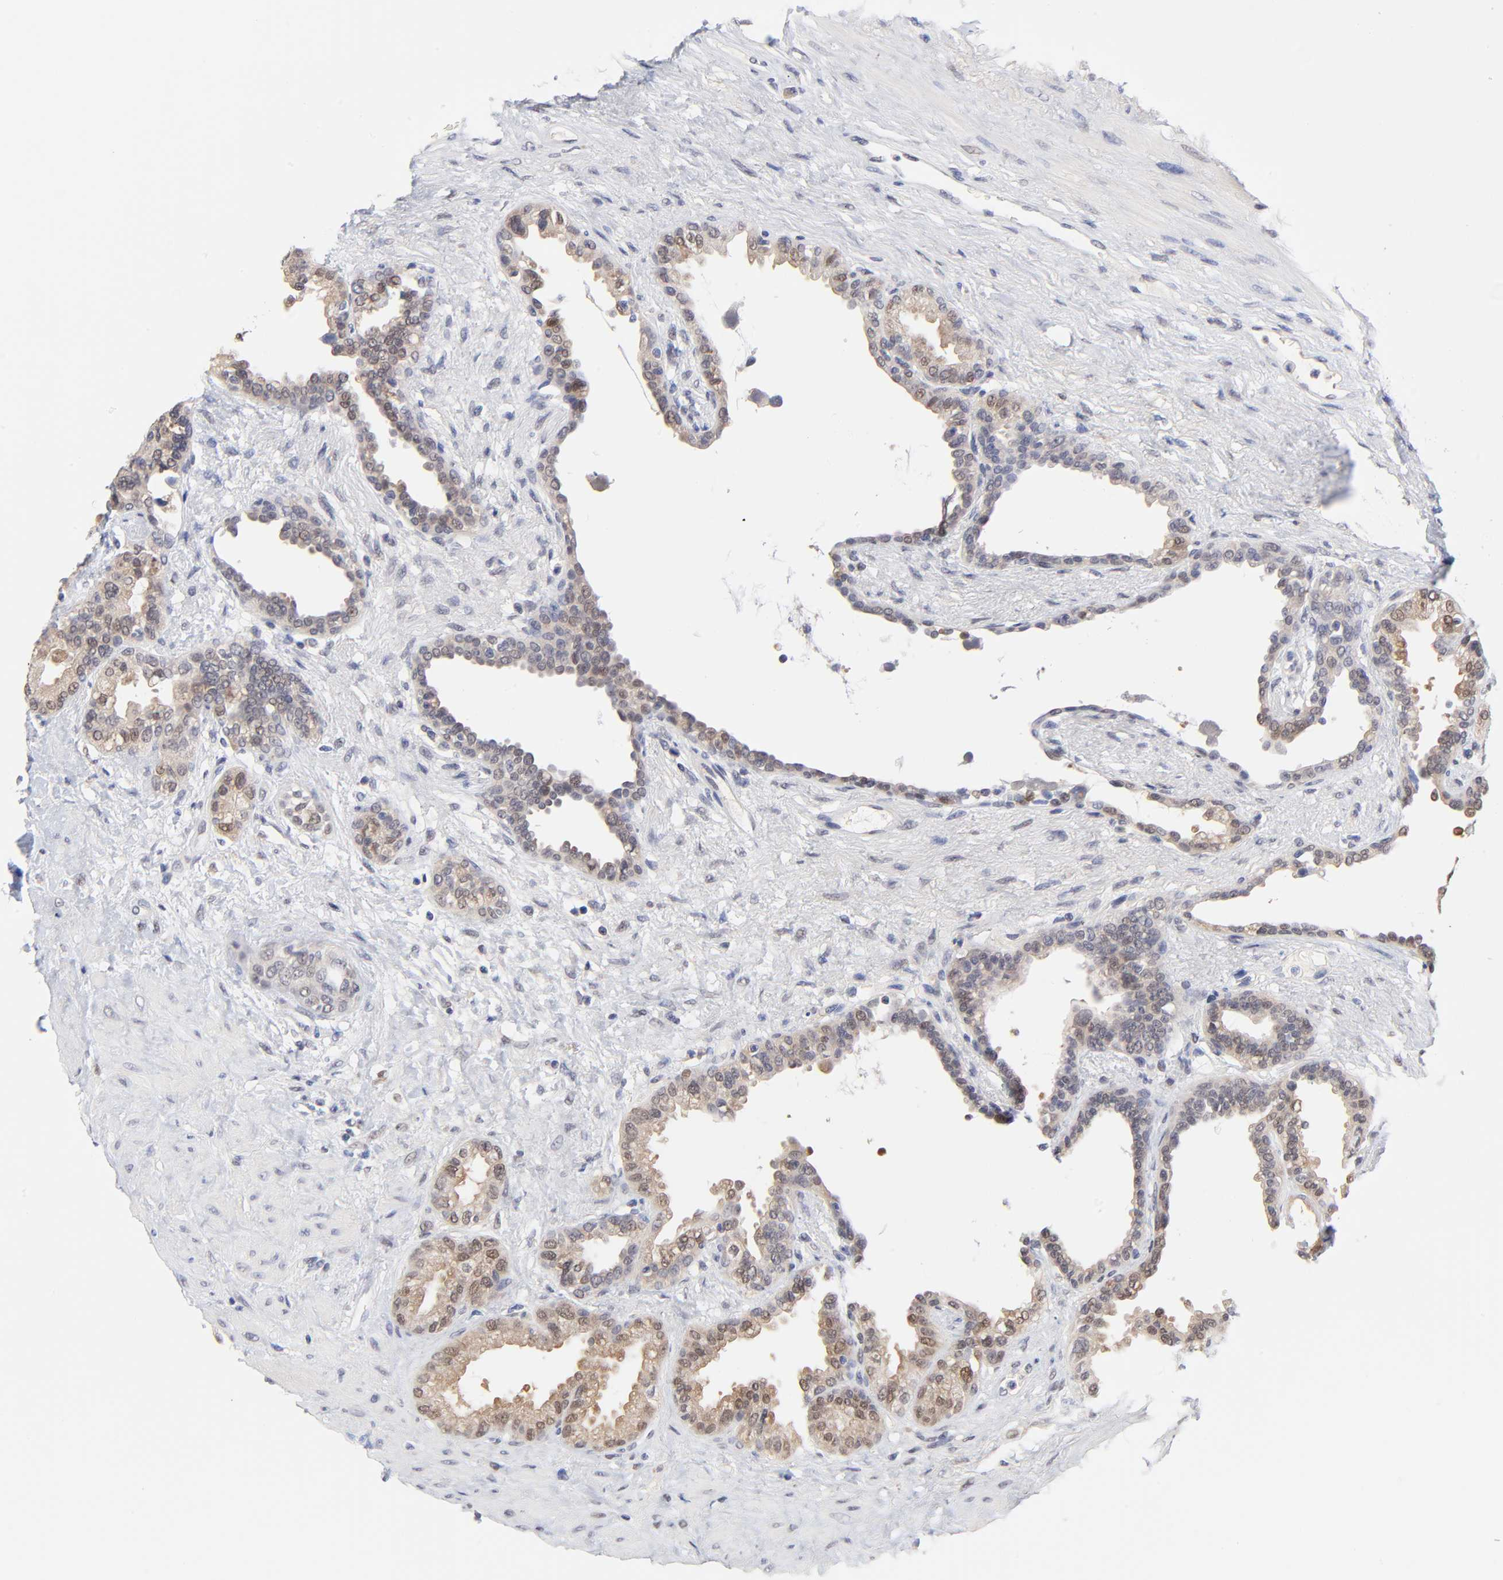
{"staining": {"intensity": "weak", "quantity": "25%-75%", "location": "nuclear"}, "tissue": "seminal vesicle", "cell_type": "Glandular cells", "image_type": "normal", "snomed": [{"axis": "morphology", "description": "Normal tissue, NOS"}, {"axis": "topography", "description": "Seminal veicle"}], "caption": "This micrograph displays immunohistochemistry (IHC) staining of normal seminal vesicle, with low weak nuclear positivity in about 25%-75% of glandular cells.", "gene": "TXNL1", "patient": {"sex": "male", "age": 61}}